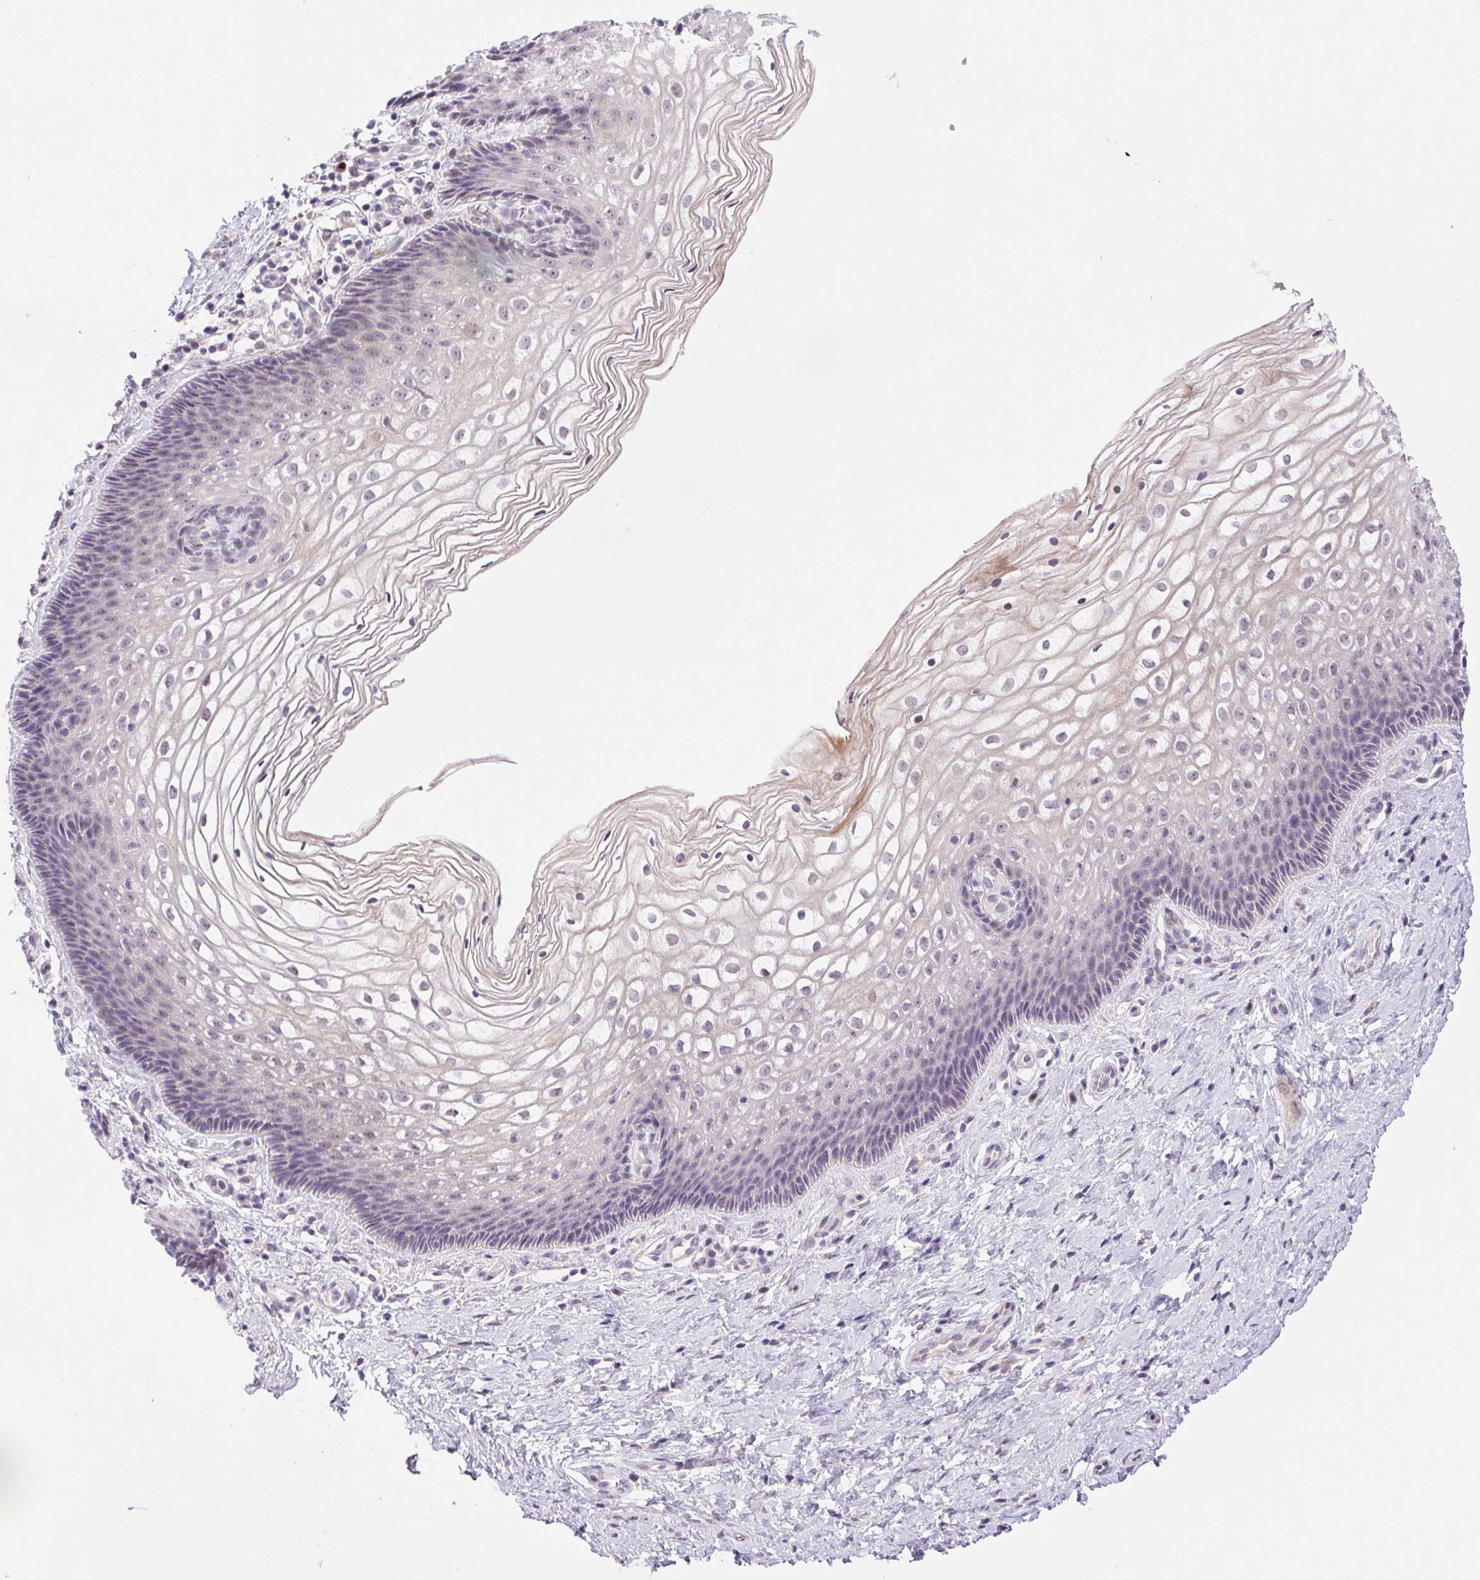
{"staining": {"intensity": "weak", "quantity": "<25%", "location": "cytoplasmic/membranous,nuclear"}, "tissue": "cervix", "cell_type": "Glandular cells", "image_type": "normal", "snomed": [{"axis": "morphology", "description": "Normal tissue, NOS"}, {"axis": "topography", "description": "Cervix"}], "caption": "This is an immunohistochemistry image of normal human cervix. There is no staining in glandular cells.", "gene": "LRRTM1", "patient": {"sex": "female", "age": 34}}